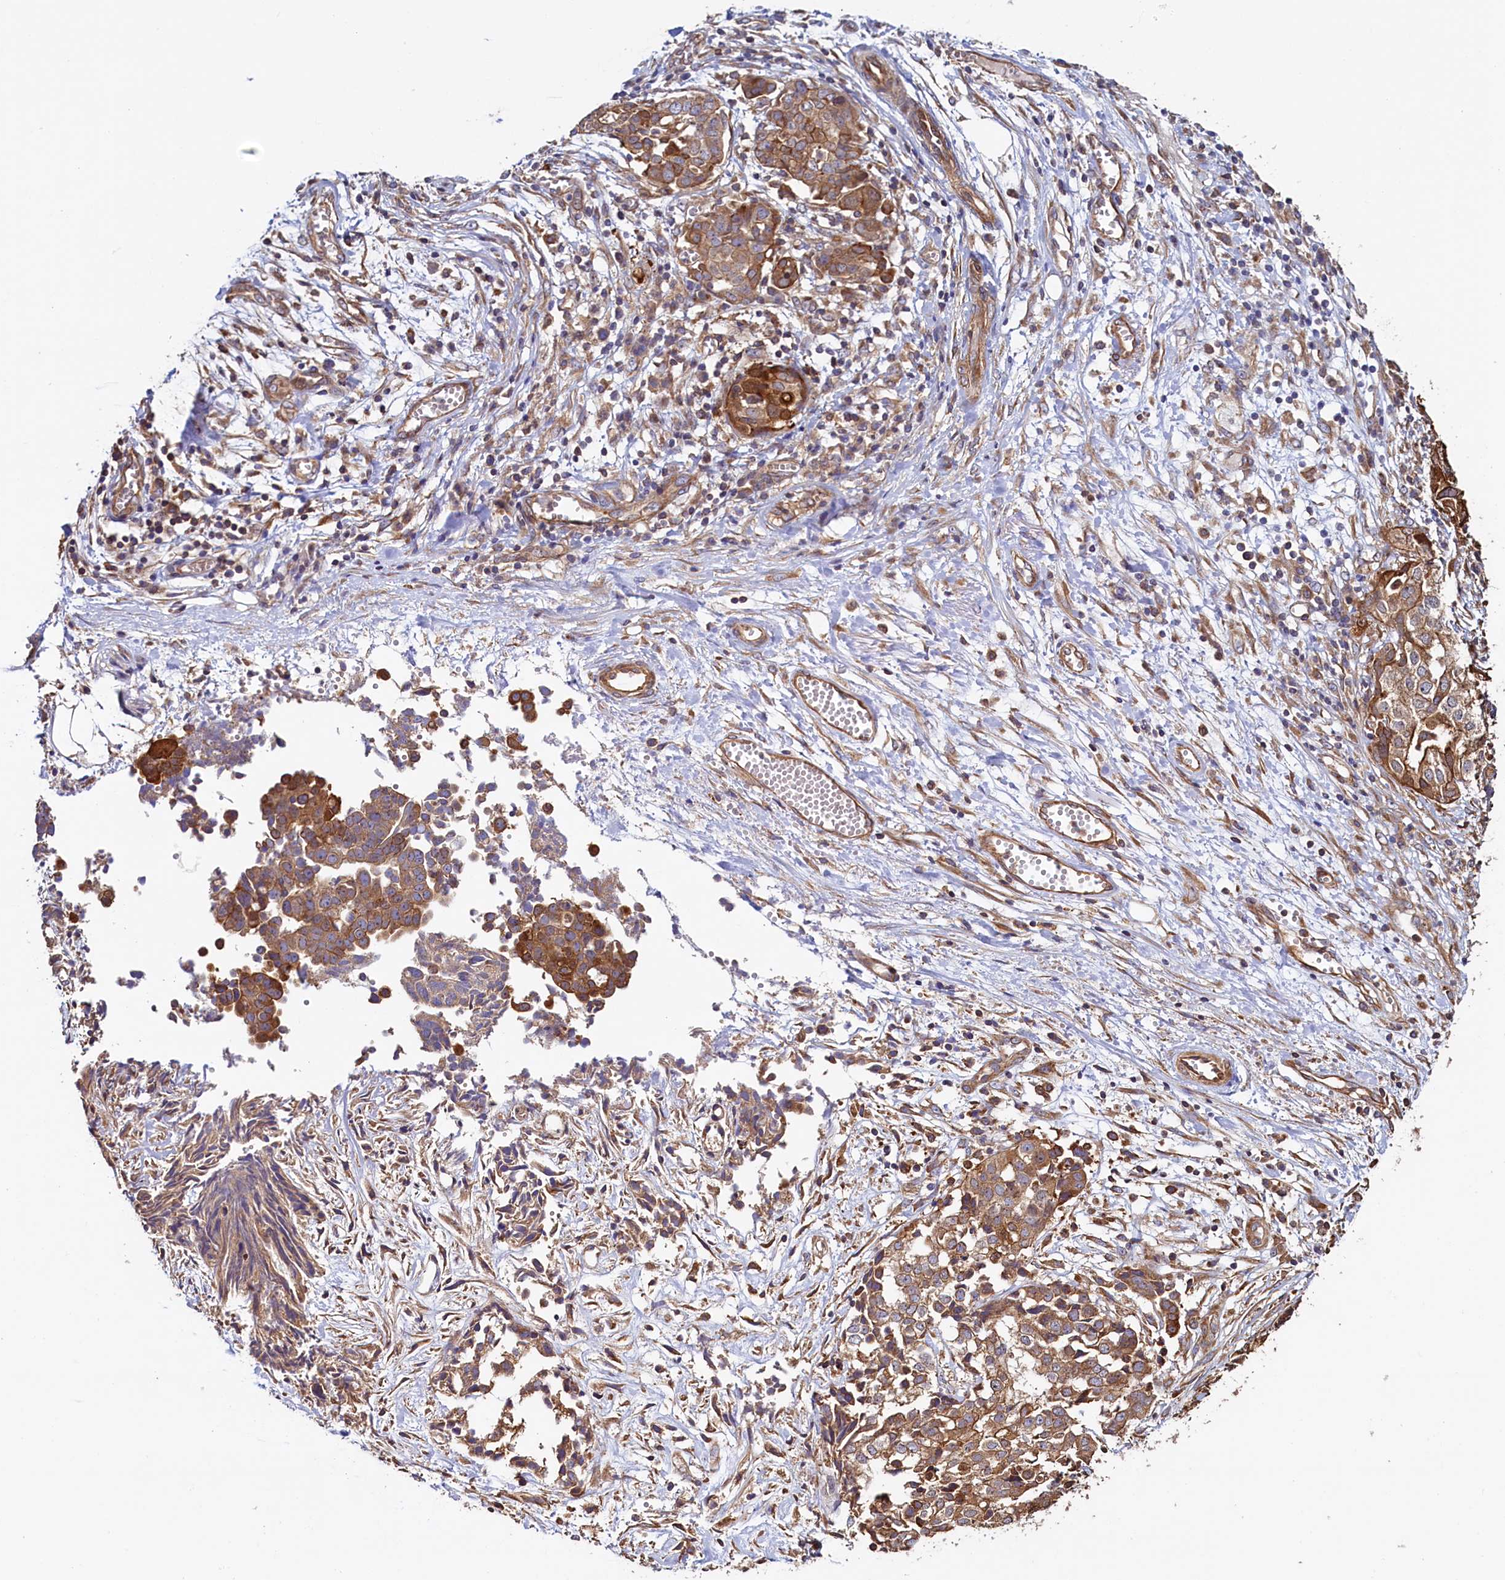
{"staining": {"intensity": "moderate", "quantity": ">75%", "location": "cytoplasmic/membranous"}, "tissue": "ovarian cancer", "cell_type": "Tumor cells", "image_type": "cancer", "snomed": [{"axis": "morphology", "description": "Cystadenocarcinoma, serous, NOS"}, {"axis": "topography", "description": "Soft tissue"}, {"axis": "topography", "description": "Ovary"}], "caption": "Moderate cytoplasmic/membranous staining for a protein is identified in approximately >75% of tumor cells of serous cystadenocarcinoma (ovarian) using IHC.", "gene": "ATXN2L", "patient": {"sex": "female", "age": 57}}